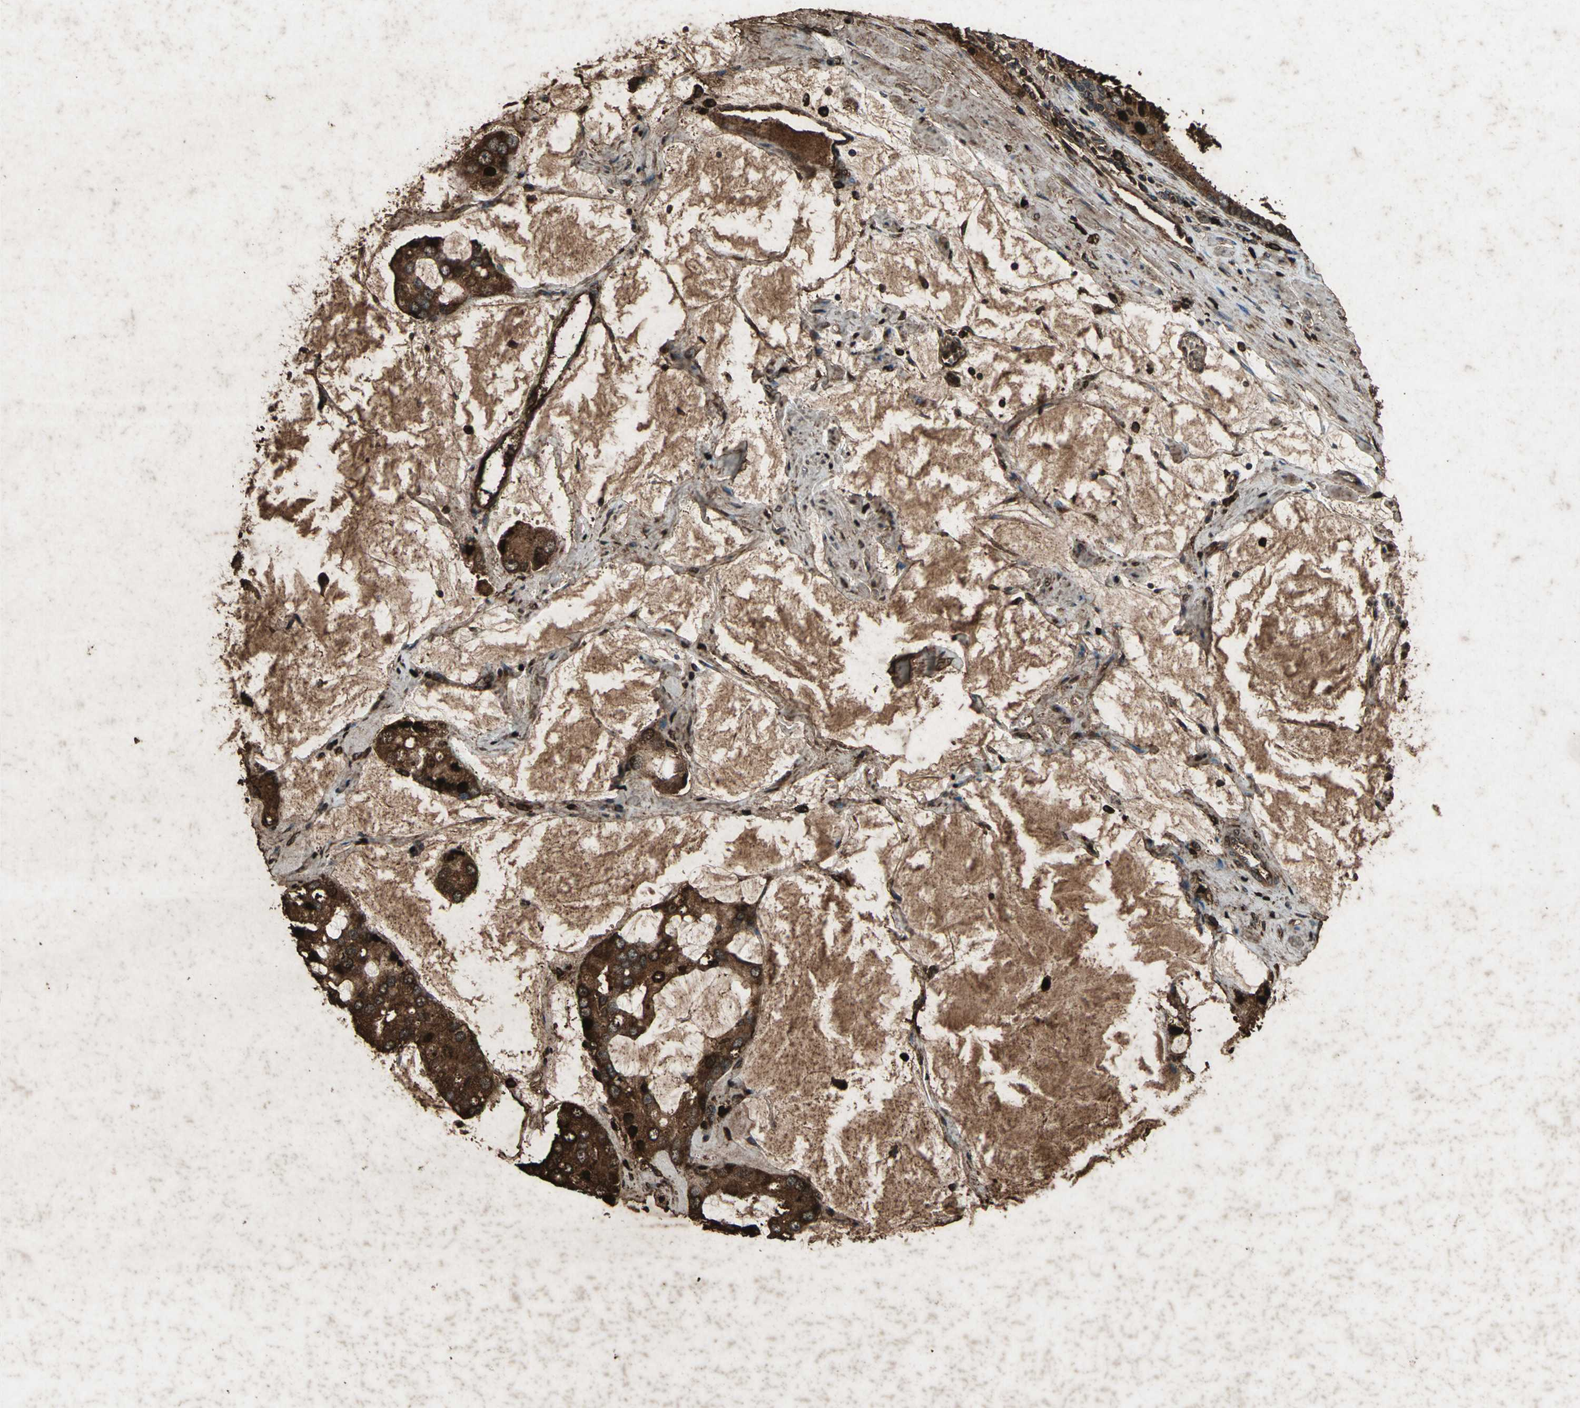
{"staining": {"intensity": "strong", "quantity": ">75%", "location": "cytoplasmic/membranous,nuclear"}, "tissue": "prostate cancer", "cell_type": "Tumor cells", "image_type": "cancer", "snomed": [{"axis": "morphology", "description": "Adenocarcinoma, High grade"}, {"axis": "topography", "description": "Prostate"}], "caption": "Immunohistochemistry photomicrograph of prostate high-grade adenocarcinoma stained for a protein (brown), which displays high levels of strong cytoplasmic/membranous and nuclear staining in about >75% of tumor cells.", "gene": "SEPTIN4", "patient": {"sex": "male", "age": 67}}